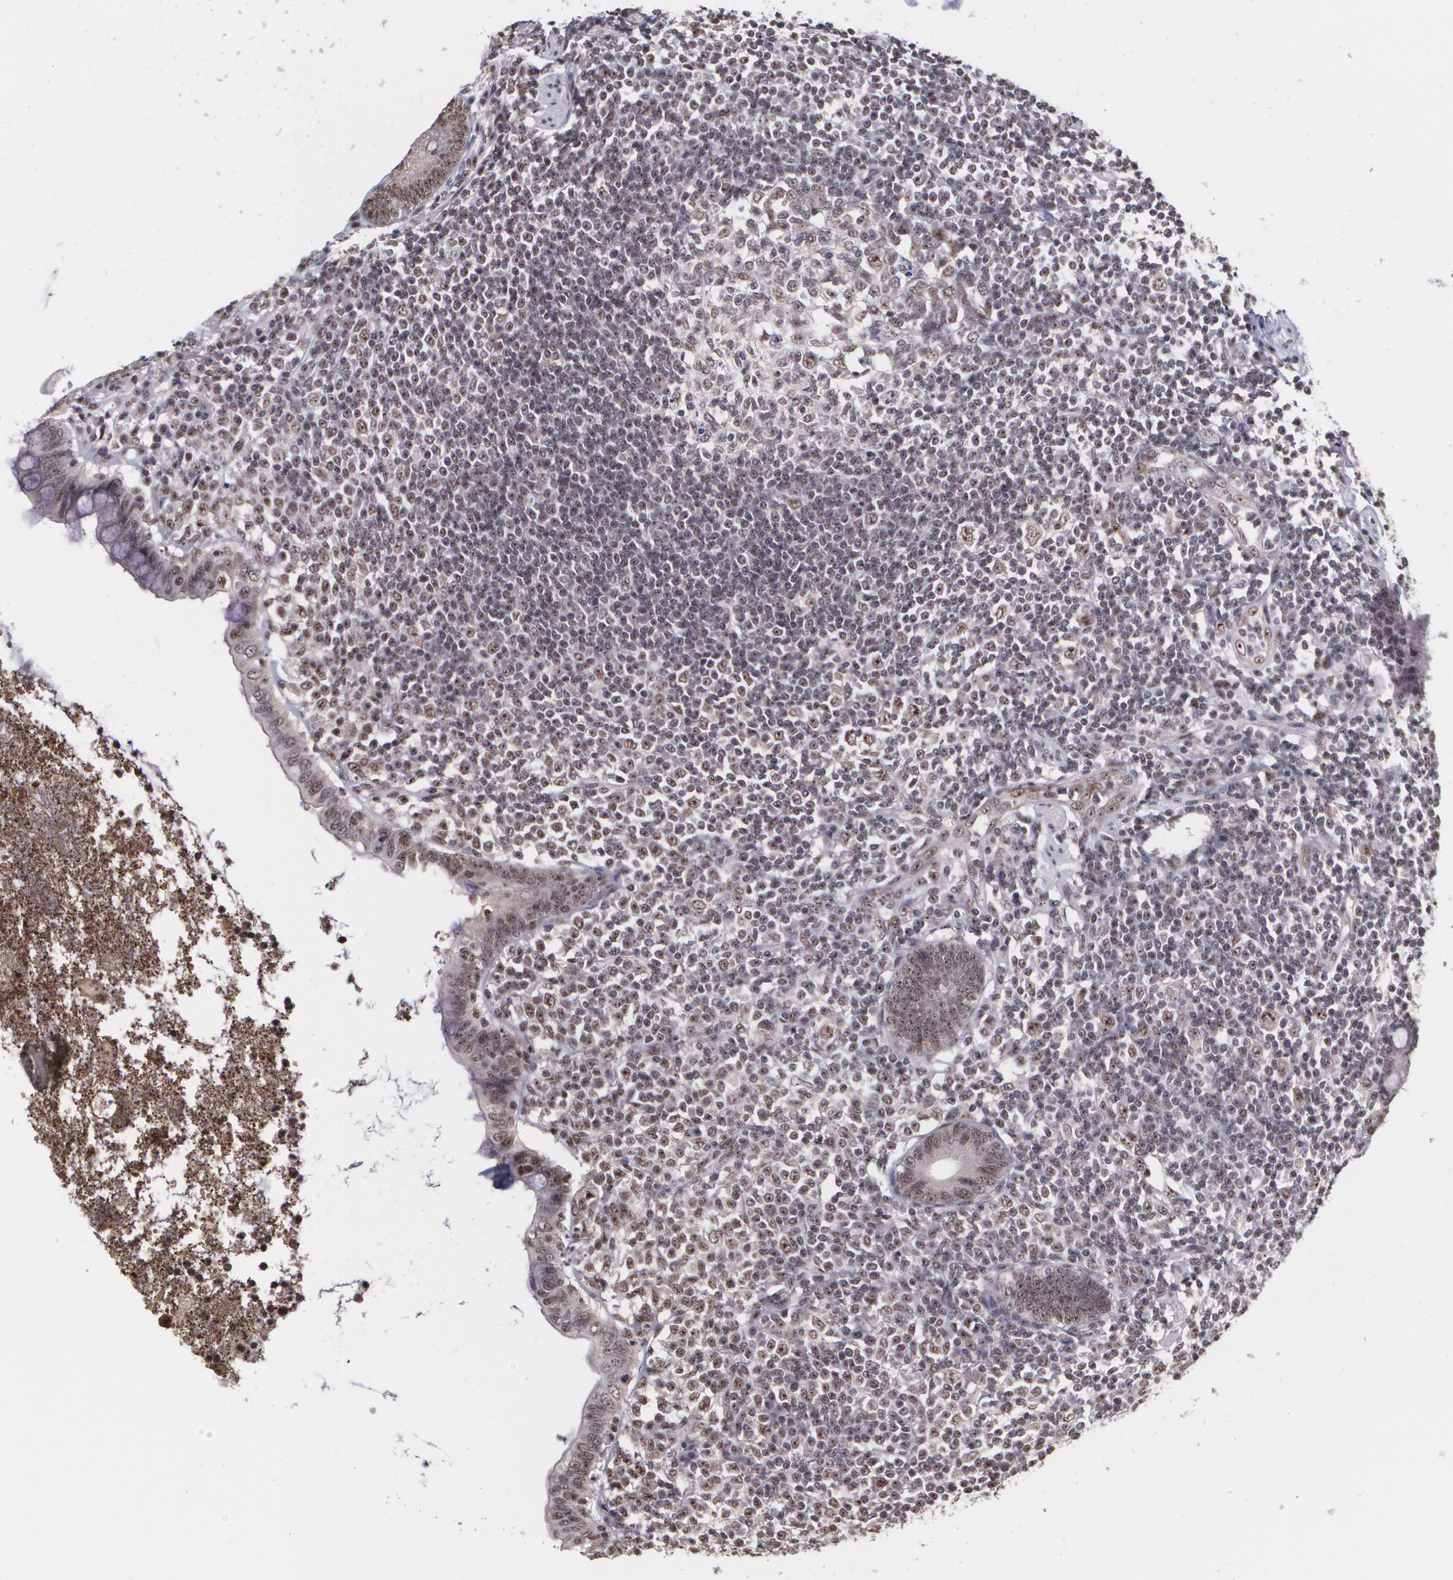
{"staining": {"intensity": "moderate", "quantity": ">75%", "location": "nuclear"}, "tissue": "appendix", "cell_type": "Glandular cells", "image_type": "normal", "snomed": [{"axis": "morphology", "description": "Normal tissue, NOS"}, {"axis": "topography", "description": "Appendix"}], "caption": "DAB (3,3'-diaminobenzidine) immunohistochemical staining of unremarkable human appendix exhibits moderate nuclear protein positivity in approximately >75% of glandular cells.", "gene": "C6orf15", "patient": {"sex": "female", "age": 66}}